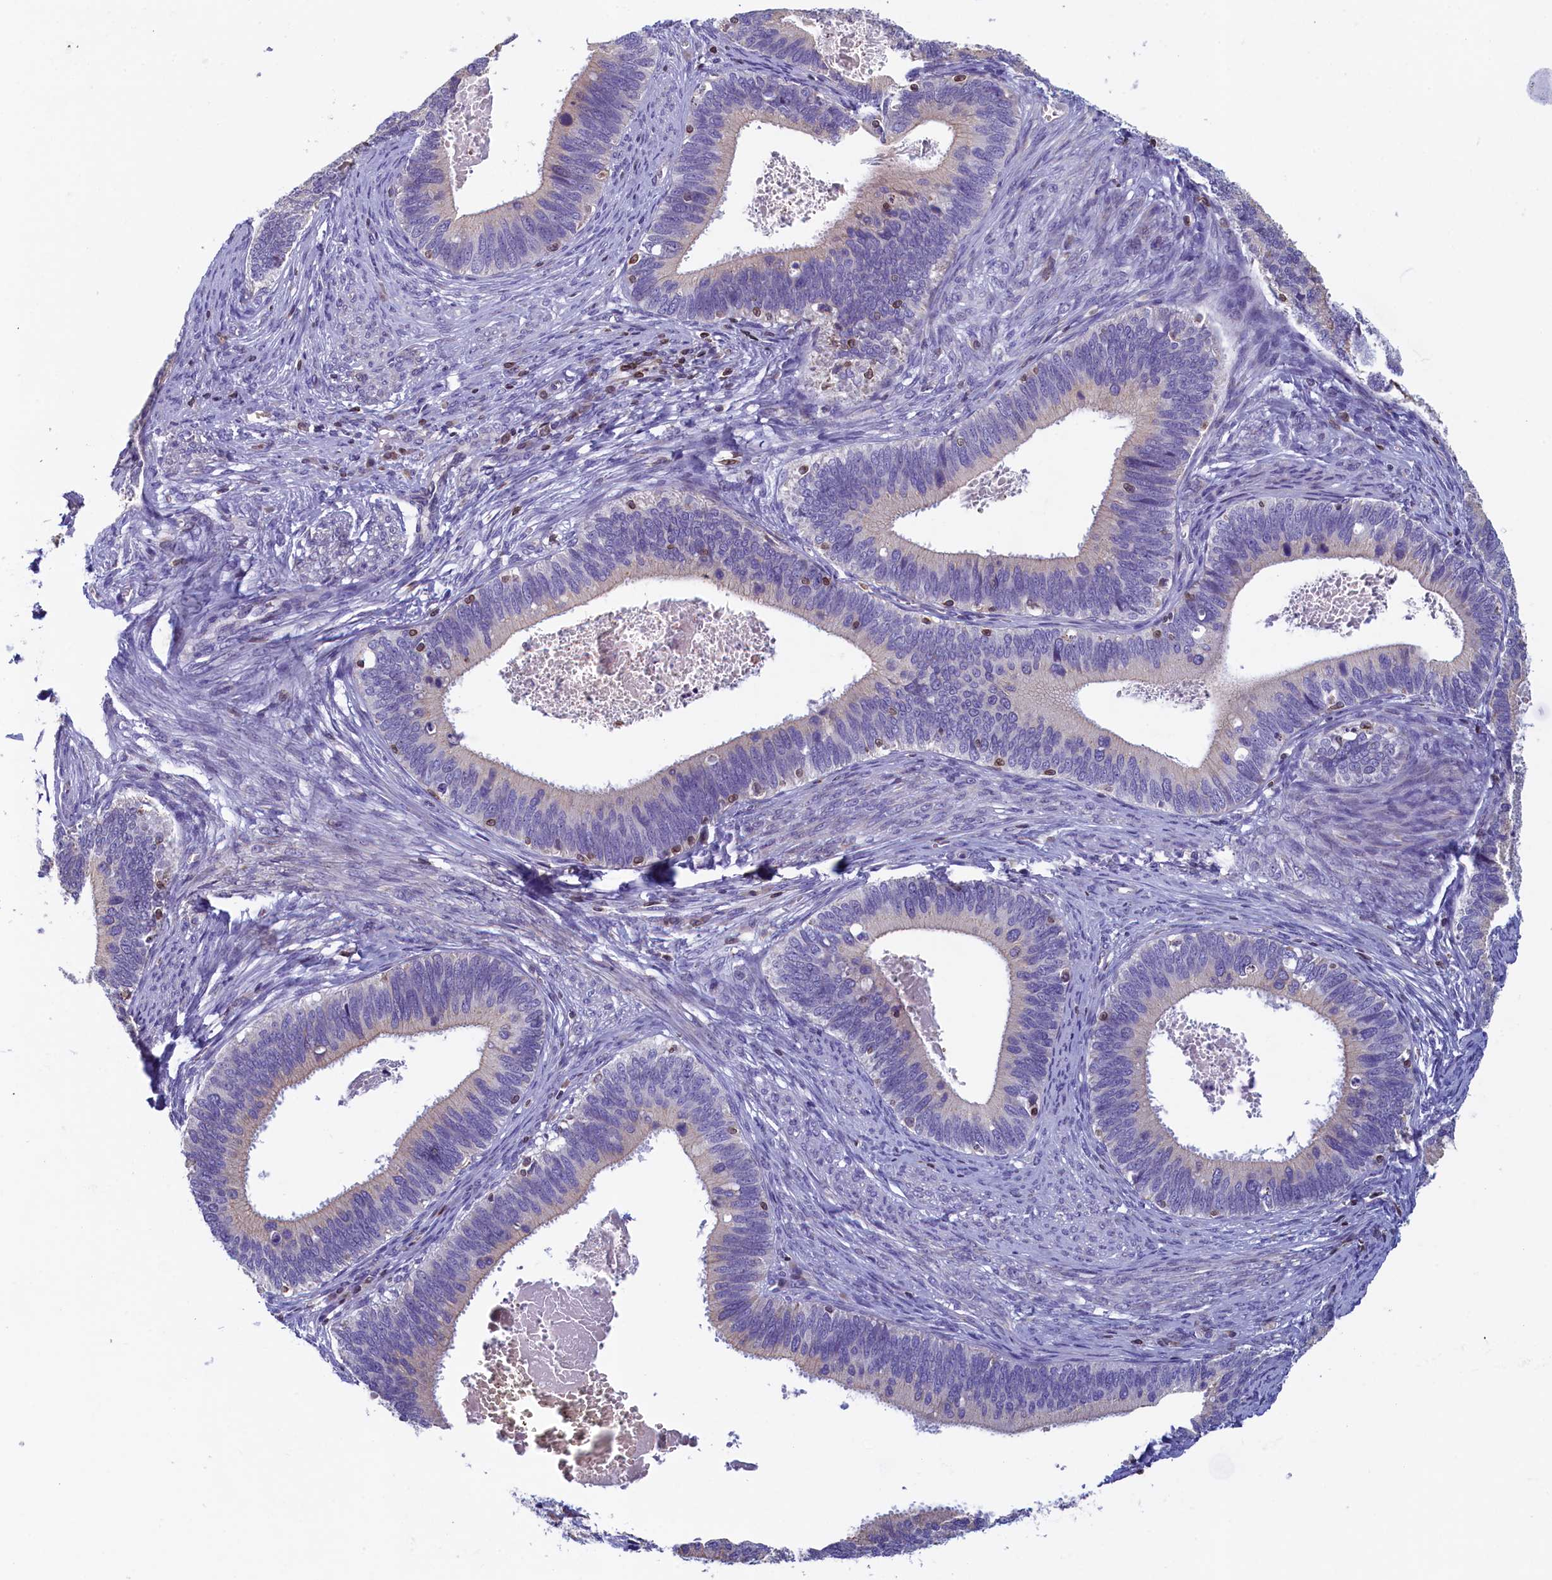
{"staining": {"intensity": "moderate", "quantity": "<25%", "location": "cytoplasmic/membranous"}, "tissue": "cervical cancer", "cell_type": "Tumor cells", "image_type": "cancer", "snomed": [{"axis": "morphology", "description": "Adenocarcinoma, NOS"}, {"axis": "topography", "description": "Cervix"}], "caption": "The immunohistochemical stain shows moderate cytoplasmic/membranous expression in tumor cells of cervical adenocarcinoma tissue.", "gene": "TRAF3IP3", "patient": {"sex": "female", "age": 42}}